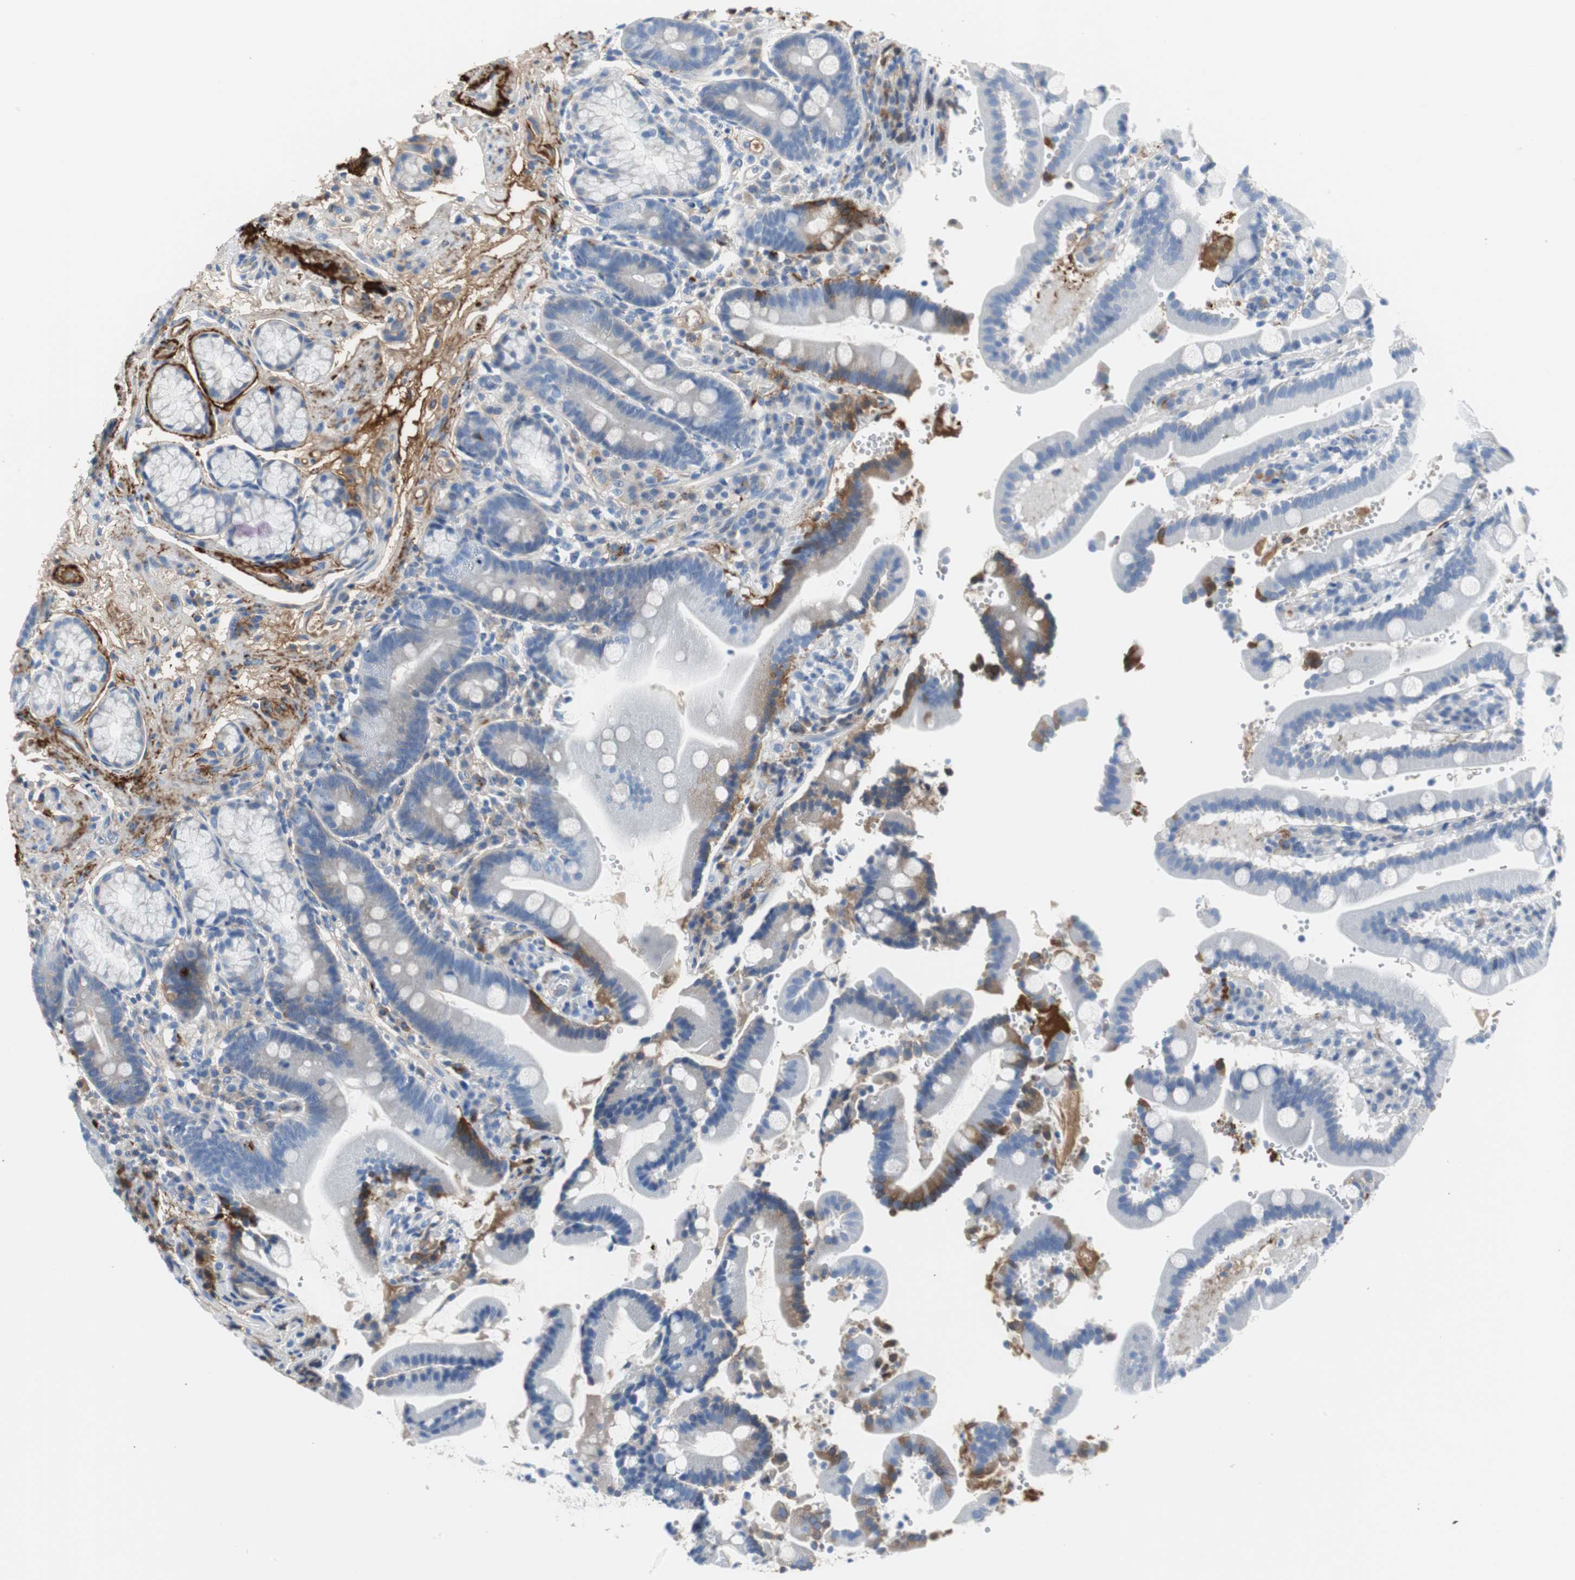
{"staining": {"intensity": "moderate", "quantity": "<25%", "location": "cytoplasmic/membranous"}, "tissue": "duodenum", "cell_type": "Glandular cells", "image_type": "normal", "snomed": [{"axis": "morphology", "description": "Normal tissue, NOS"}, {"axis": "topography", "description": "Small intestine, NOS"}], "caption": "An immunohistochemistry (IHC) histopathology image of benign tissue is shown. Protein staining in brown labels moderate cytoplasmic/membranous positivity in duodenum within glandular cells.", "gene": "APCS", "patient": {"sex": "female", "age": 71}}